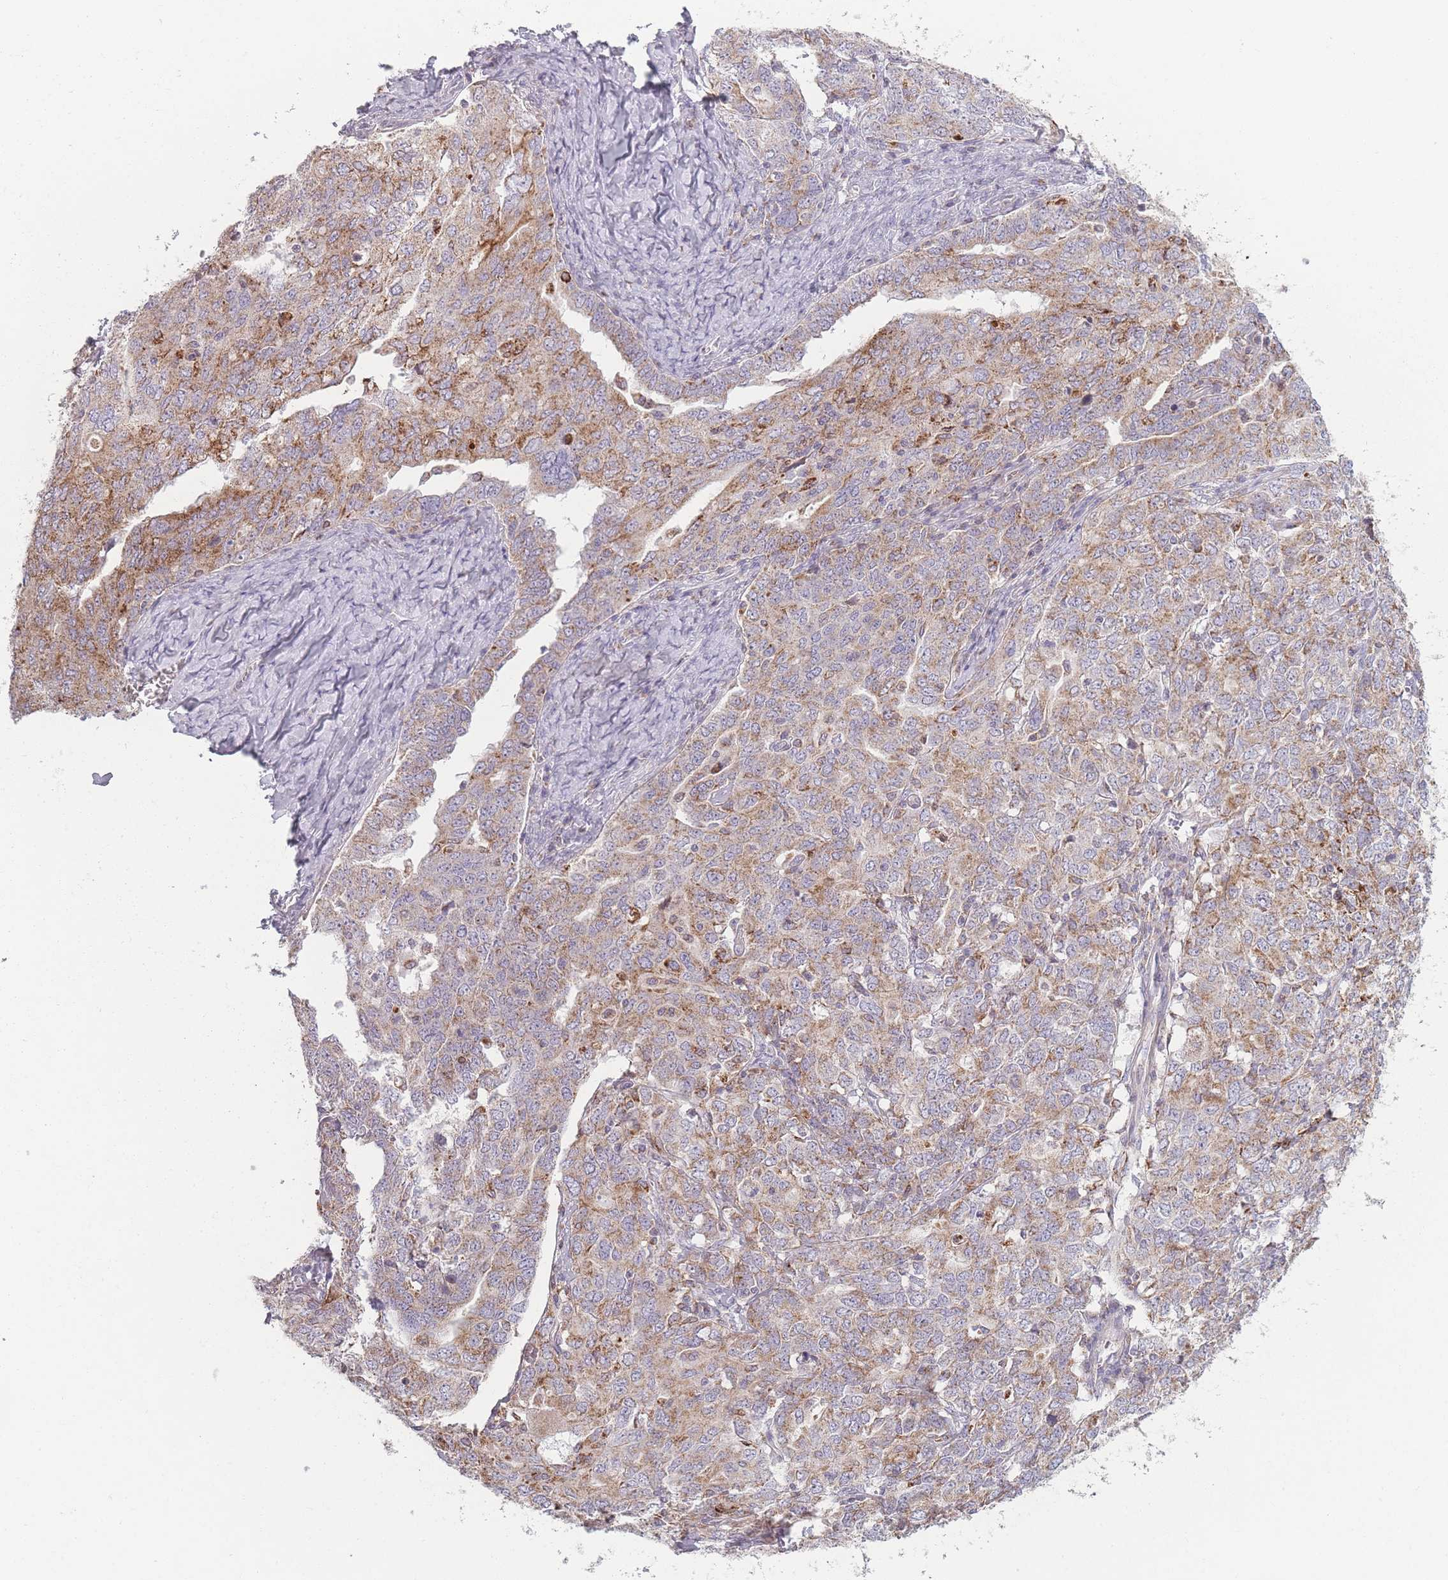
{"staining": {"intensity": "moderate", "quantity": "25%-75%", "location": "cytoplasmic/membranous"}, "tissue": "ovarian cancer", "cell_type": "Tumor cells", "image_type": "cancer", "snomed": [{"axis": "morphology", "description": "Carcinoma, endometroid"}, {"axis": "topography", "description": "Ovary"}], "caption": "Immunohistochemistry (DAB (3,3'-diaminobenzidine)) staining of ovarian cancer displays moderate cytoplasmic/membranous protein positivity in approximately 25%-75% of tumor cells.", "gene": "PEX11B", "patient": {"sex": "female", "age": 62}}